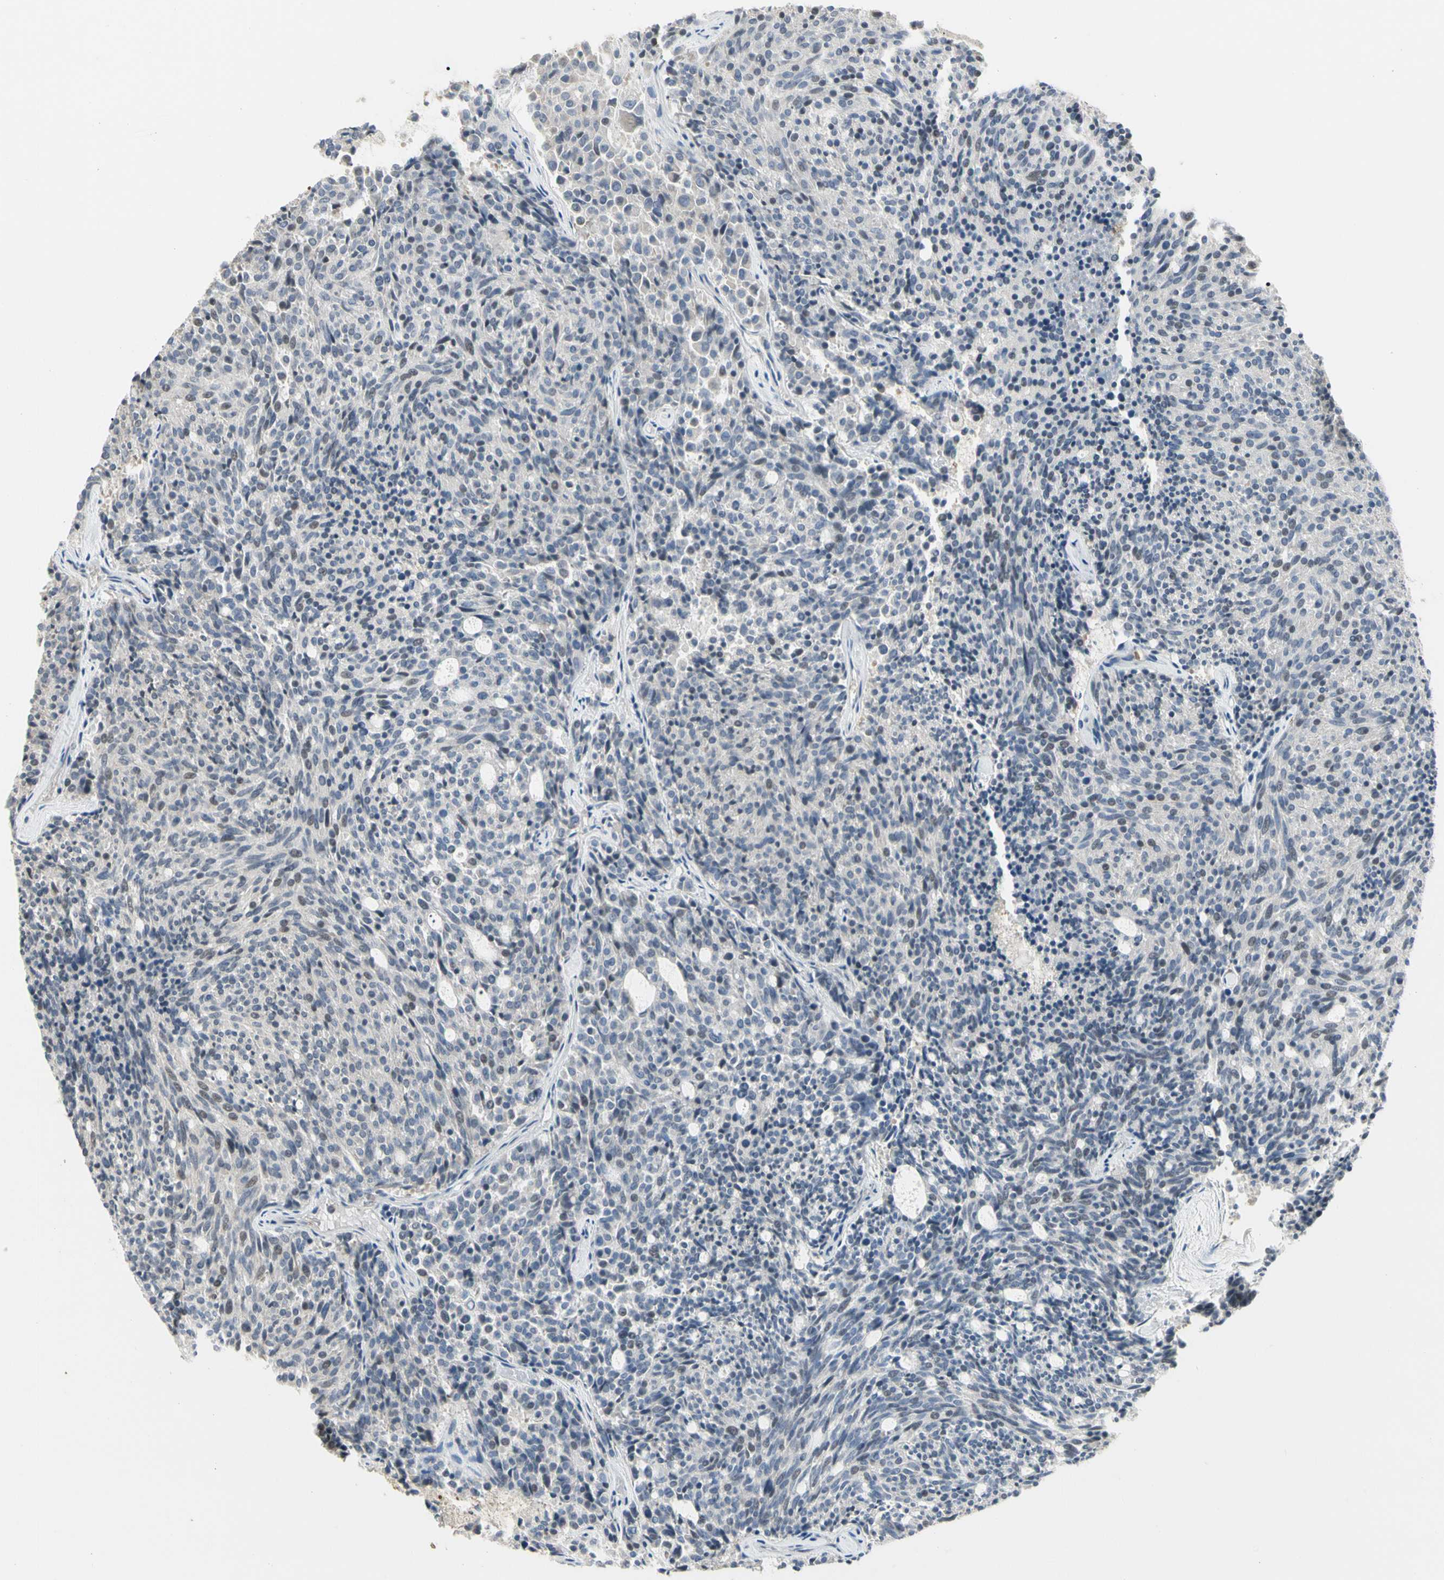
{"staining": {"intensity": "weak", "quantity": "<25%", "location": "nuclear"}, "tissue": "carcinoid", "cell_type": "Tumor cells", "image_type": "cancer", "snomed": [{"axis": "morphology", "description": "Carcinoid, malignant, NOS"}, {"axis": "topography", "description": "Pancreas"}], "caption": "This is an immunohistochemistry micrograph of carcinoid. There is no expression in tumor cells.", "gene": "GREM1", "patient": {"sex": "female", "age": 54}}